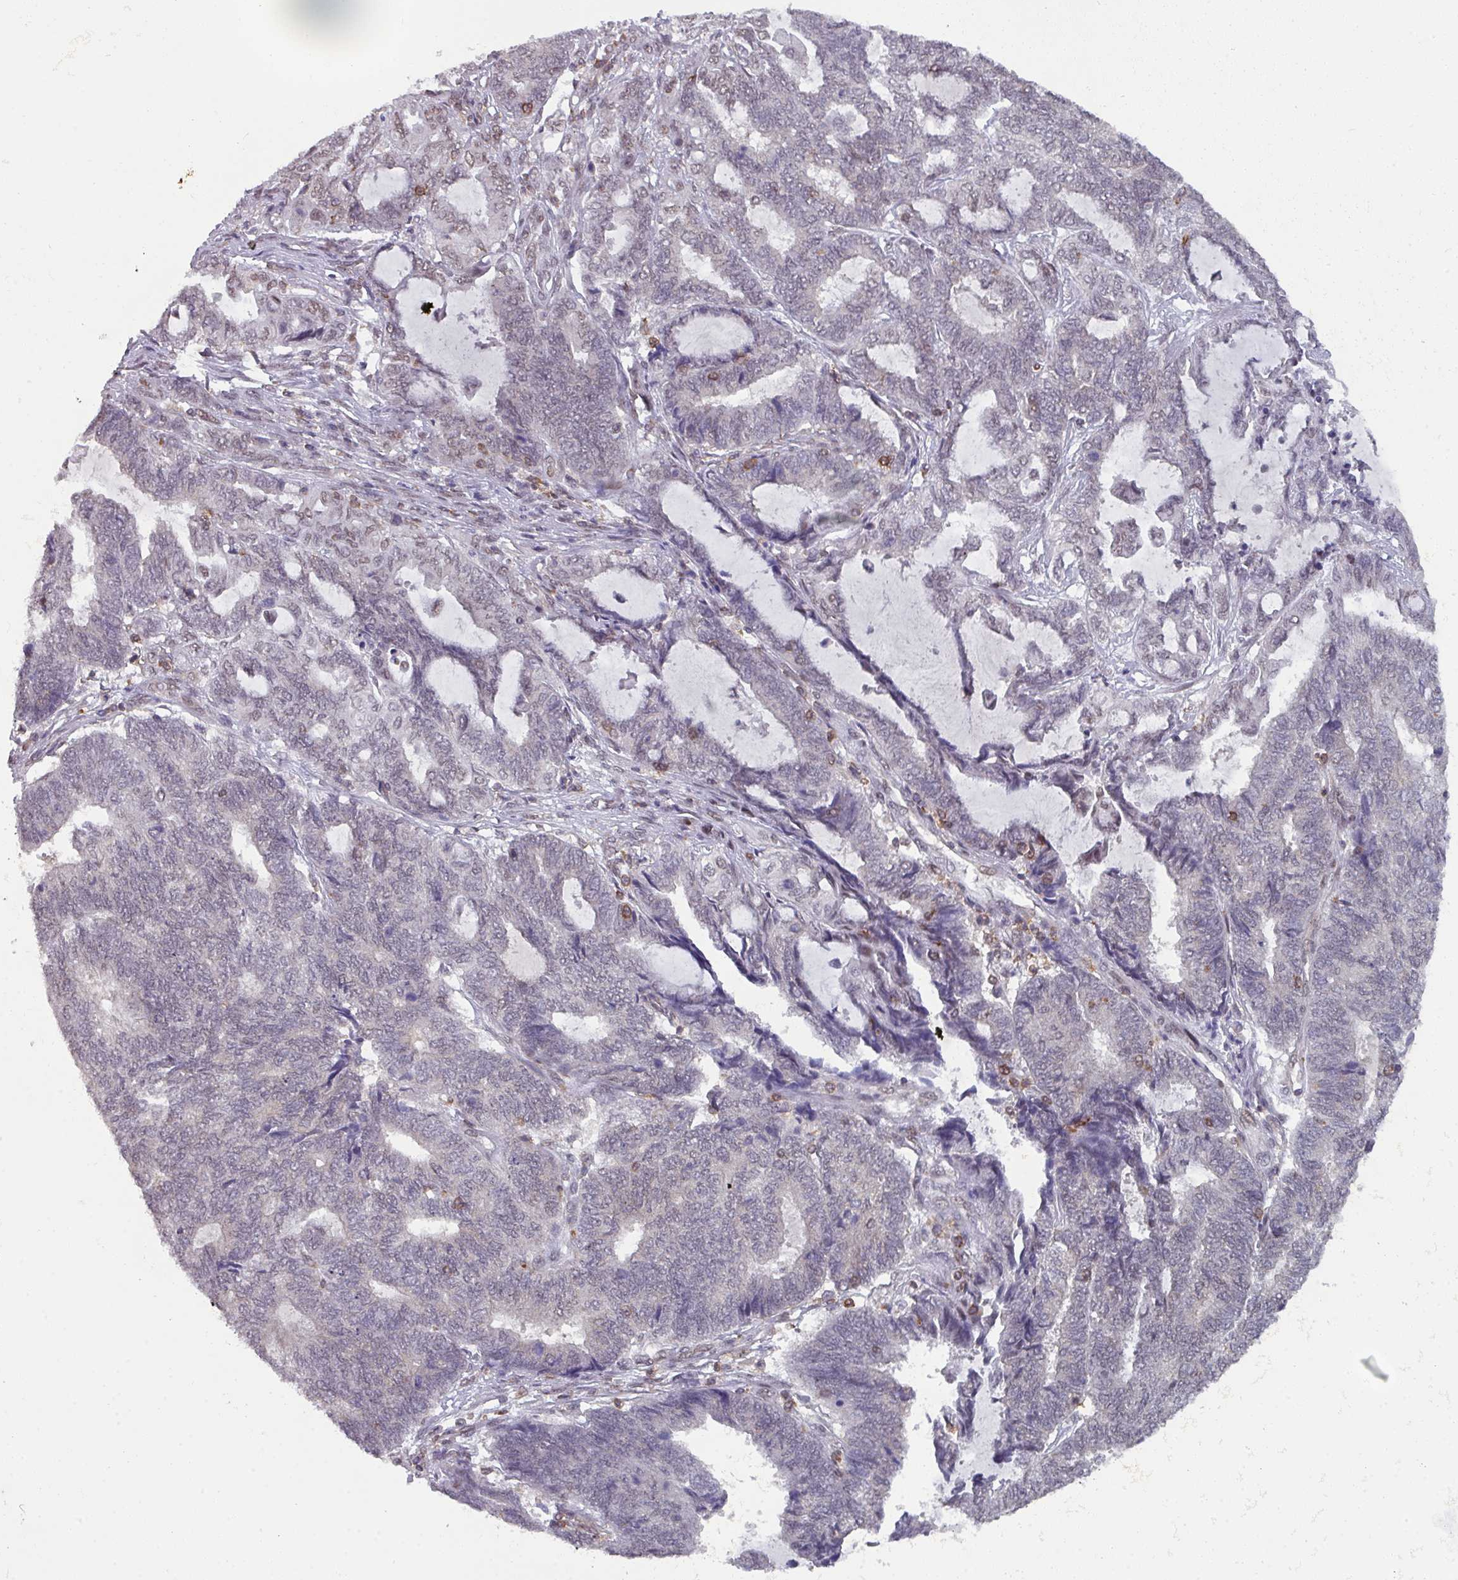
{"staining": {"intensity": "weak", "quantity": "<25%", "location": "nuclear"}, "tissue": "endometrial cancer", "cell_type": "Tumor cells", "image_type": "cancer", "snomed": [{"axis": "morphology", "description": "Adenocarcinoma, NOS"}, {"axis": "topography", "description": "Uterus"}, {"axis": "topography", "description": "Endometrium"}], "caption": "Immunohistochemistry (IHC) histopathology image of neoplastic tissue: endometrial cancer stained with DAB (3,3'-diaminobenzidine) exhibits no significant protein staining in tumor cells.", "gene": "RASAL3", "patient": {"sex": "female", "age": 70}}